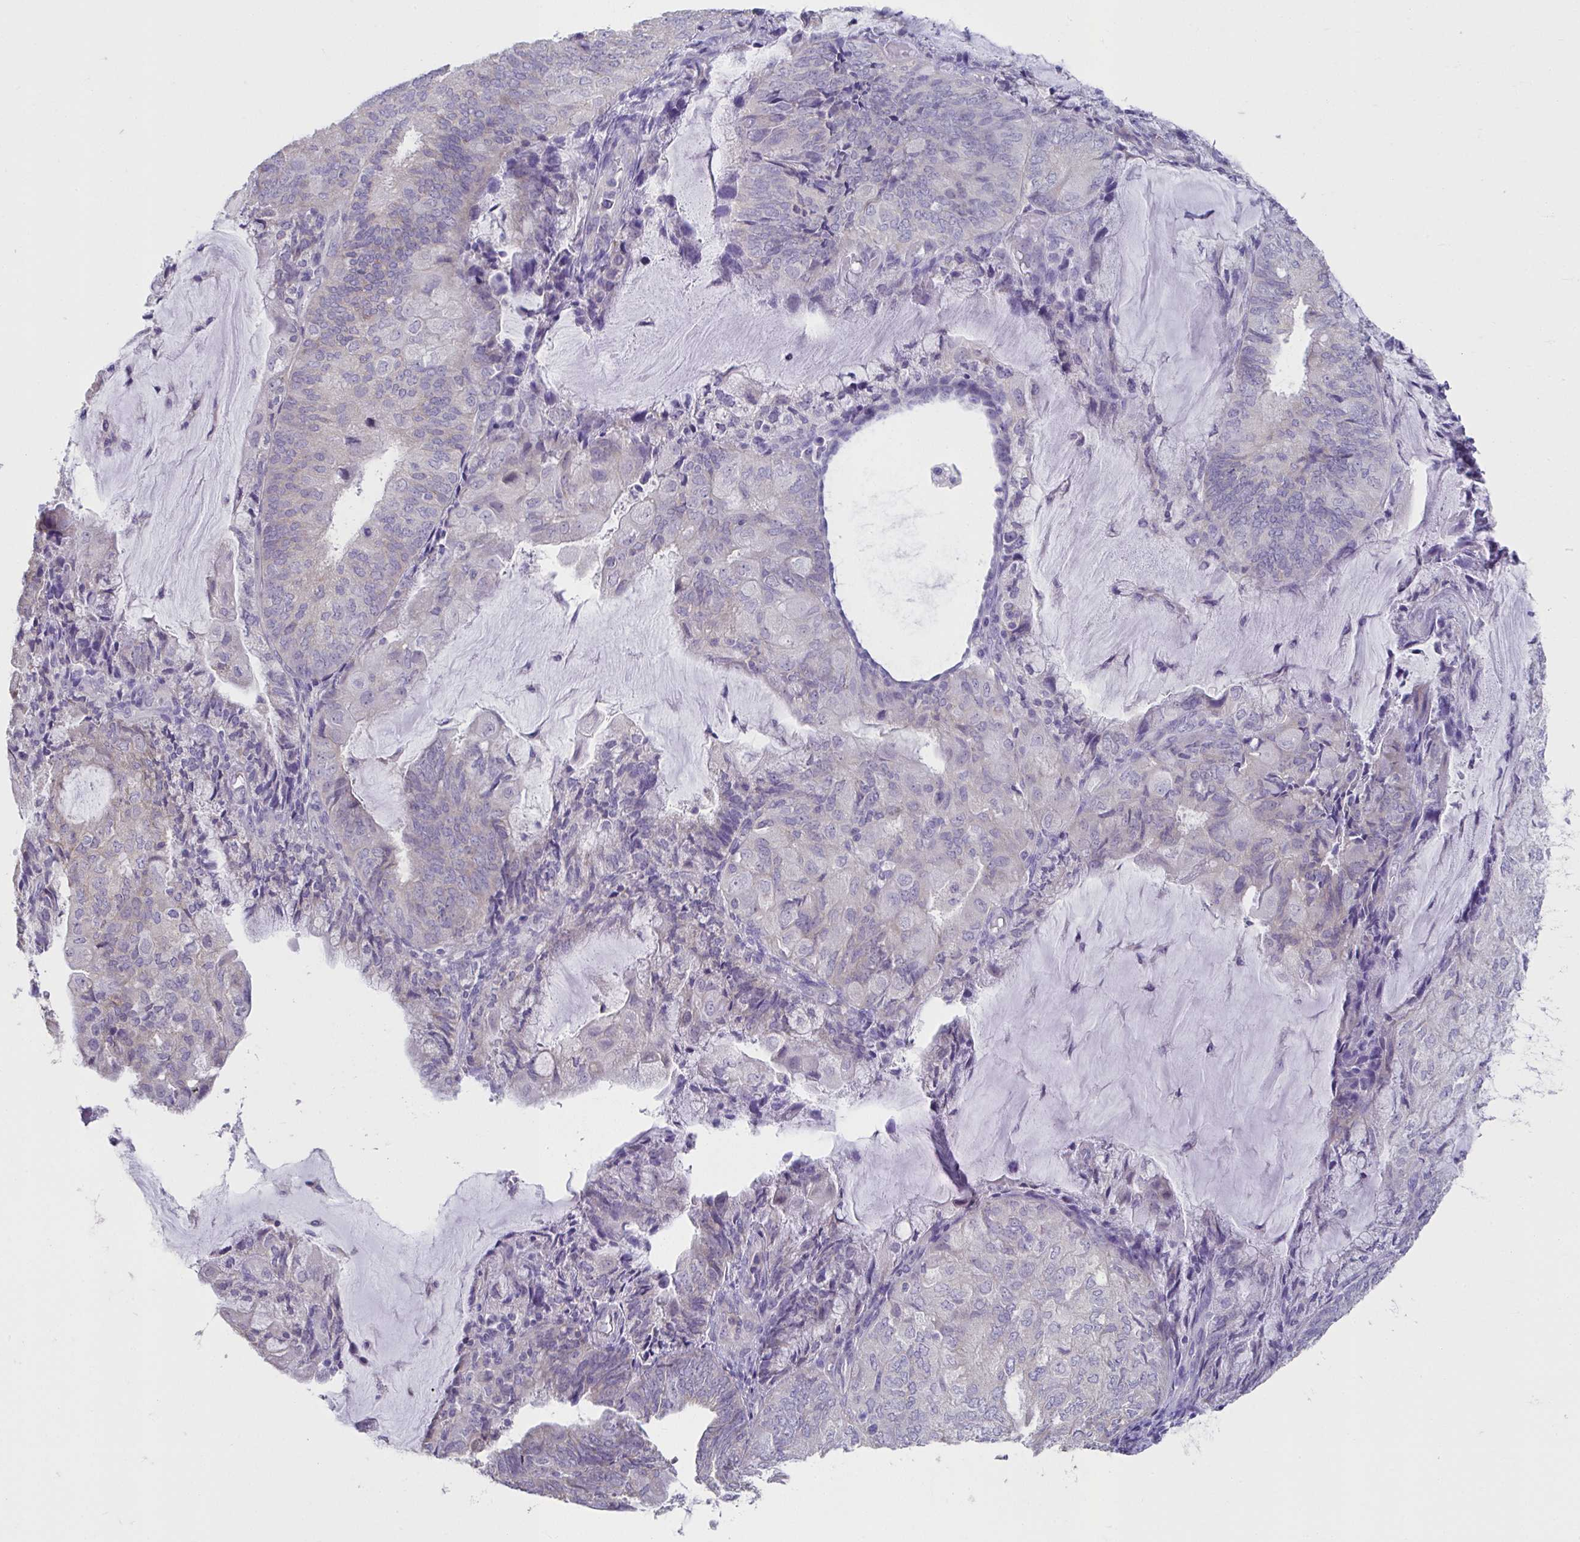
{"staining": {"intensity": "negative", "quantity": "none", "location": "none"}, "tissue": "endometrial cancer", "cell_type": "Tumor cells", "image_type": "cancer", "snomed": [{"axis": "morphology", "description": "Adenocarcinoma, NOS"}, {"axis": "topography", "description": "Endometrium"}], "caption": "A histopathology image of human endometrial cancer (adenocarcinoma) is negative for staining in tumor cells.", "gene": "CXCR1", "patient": {"sex": "female", "age": 81}}